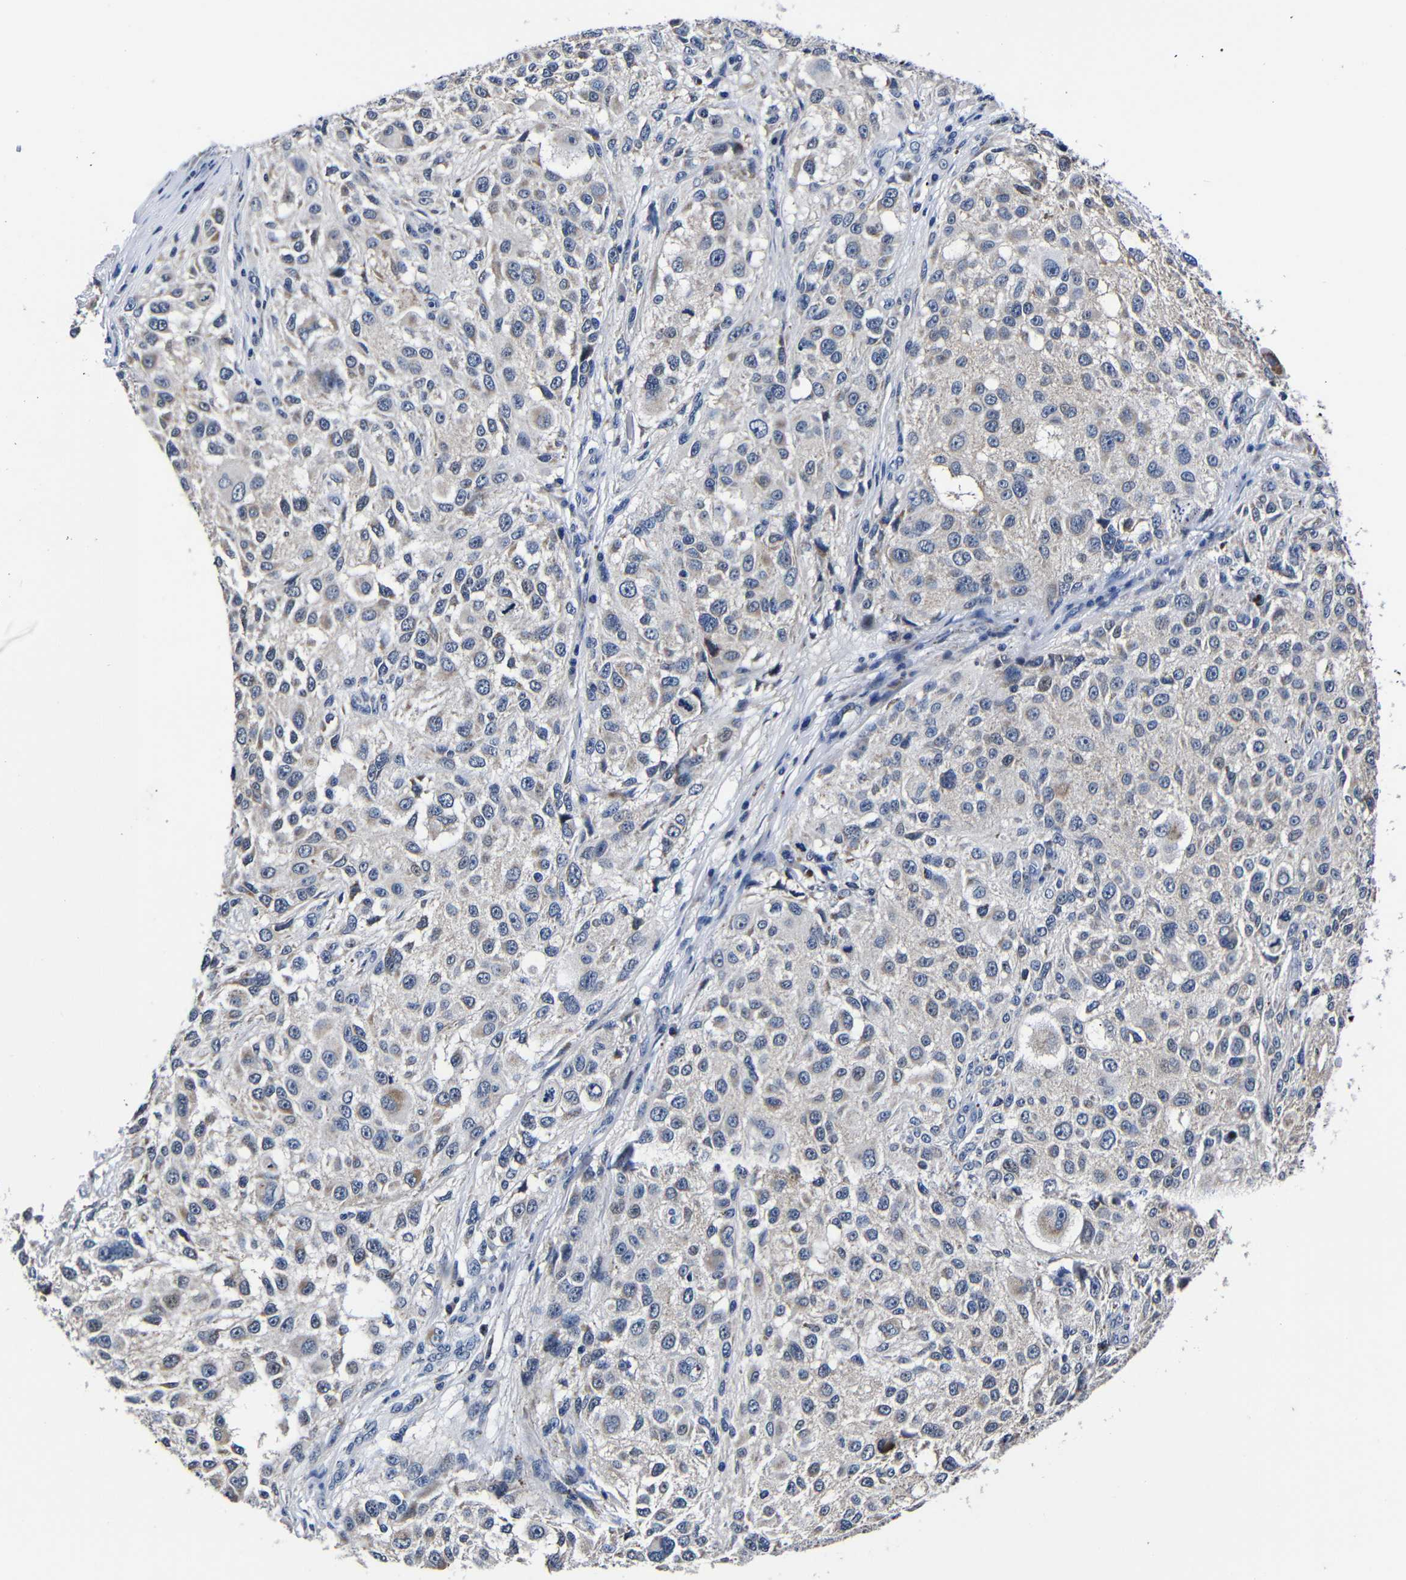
{"staining": {"intensity": "weak", "quantity": "<25%", "location": "cytoplasmic/membranous"}, "tissue": "melanoma", "cell_type": "Tumor cells", "image_type": "cancer", "snomed": [{"axis": "morphology", "description": "Necrosis, NOS"}, {"axis": "morphology", "description": "Malignant melanoma, NOS"}, {"axis": "topography", "description": "Skin"}], "caption": "High magnification brightfield microscopy of malignant melanoma stained with DAB (brown) and counterstained with hematoxylin (blue): tumor cells show no significant expression.", "gene": "DEPP1", "patient": {"sex": "female", "age": 87}}